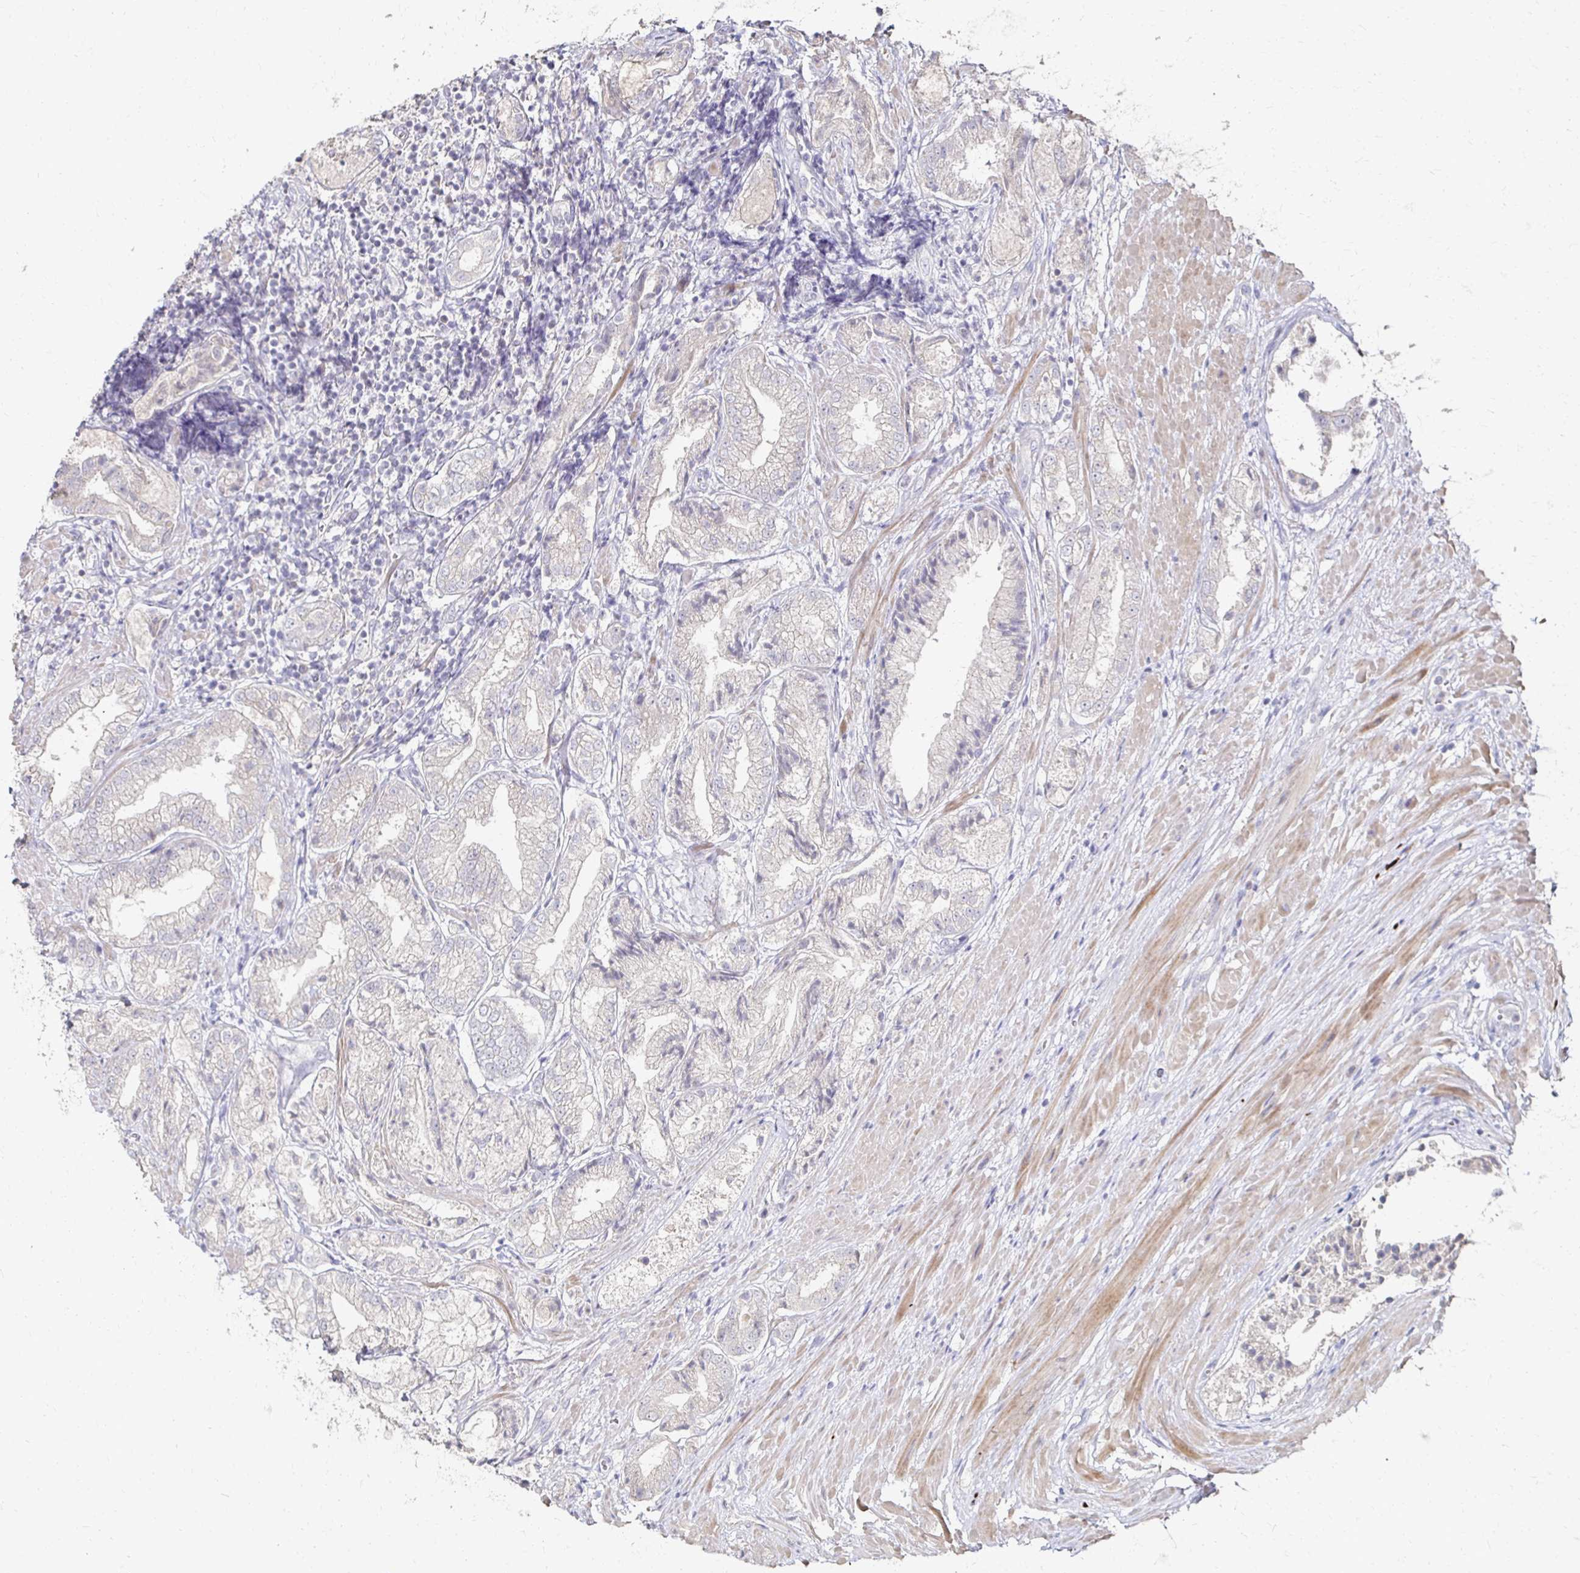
{"staining": {"intensity": "negative", "quantity": "none", "location": "none"}, "tissue": "prostate cancer", "cell_type": "Tumor cells", "image_type": "cancer", "snomed": [{"axis": "morphology", "description": "Adenocarcinoma, High grade"}, {"axis": "topography", "description": "Prostate"}], "caption": "The image shows no significant expression in tumor cells of prostate cancer.", "gene": "ZNF727", "patient": {"sex": "male", "age": 61}}